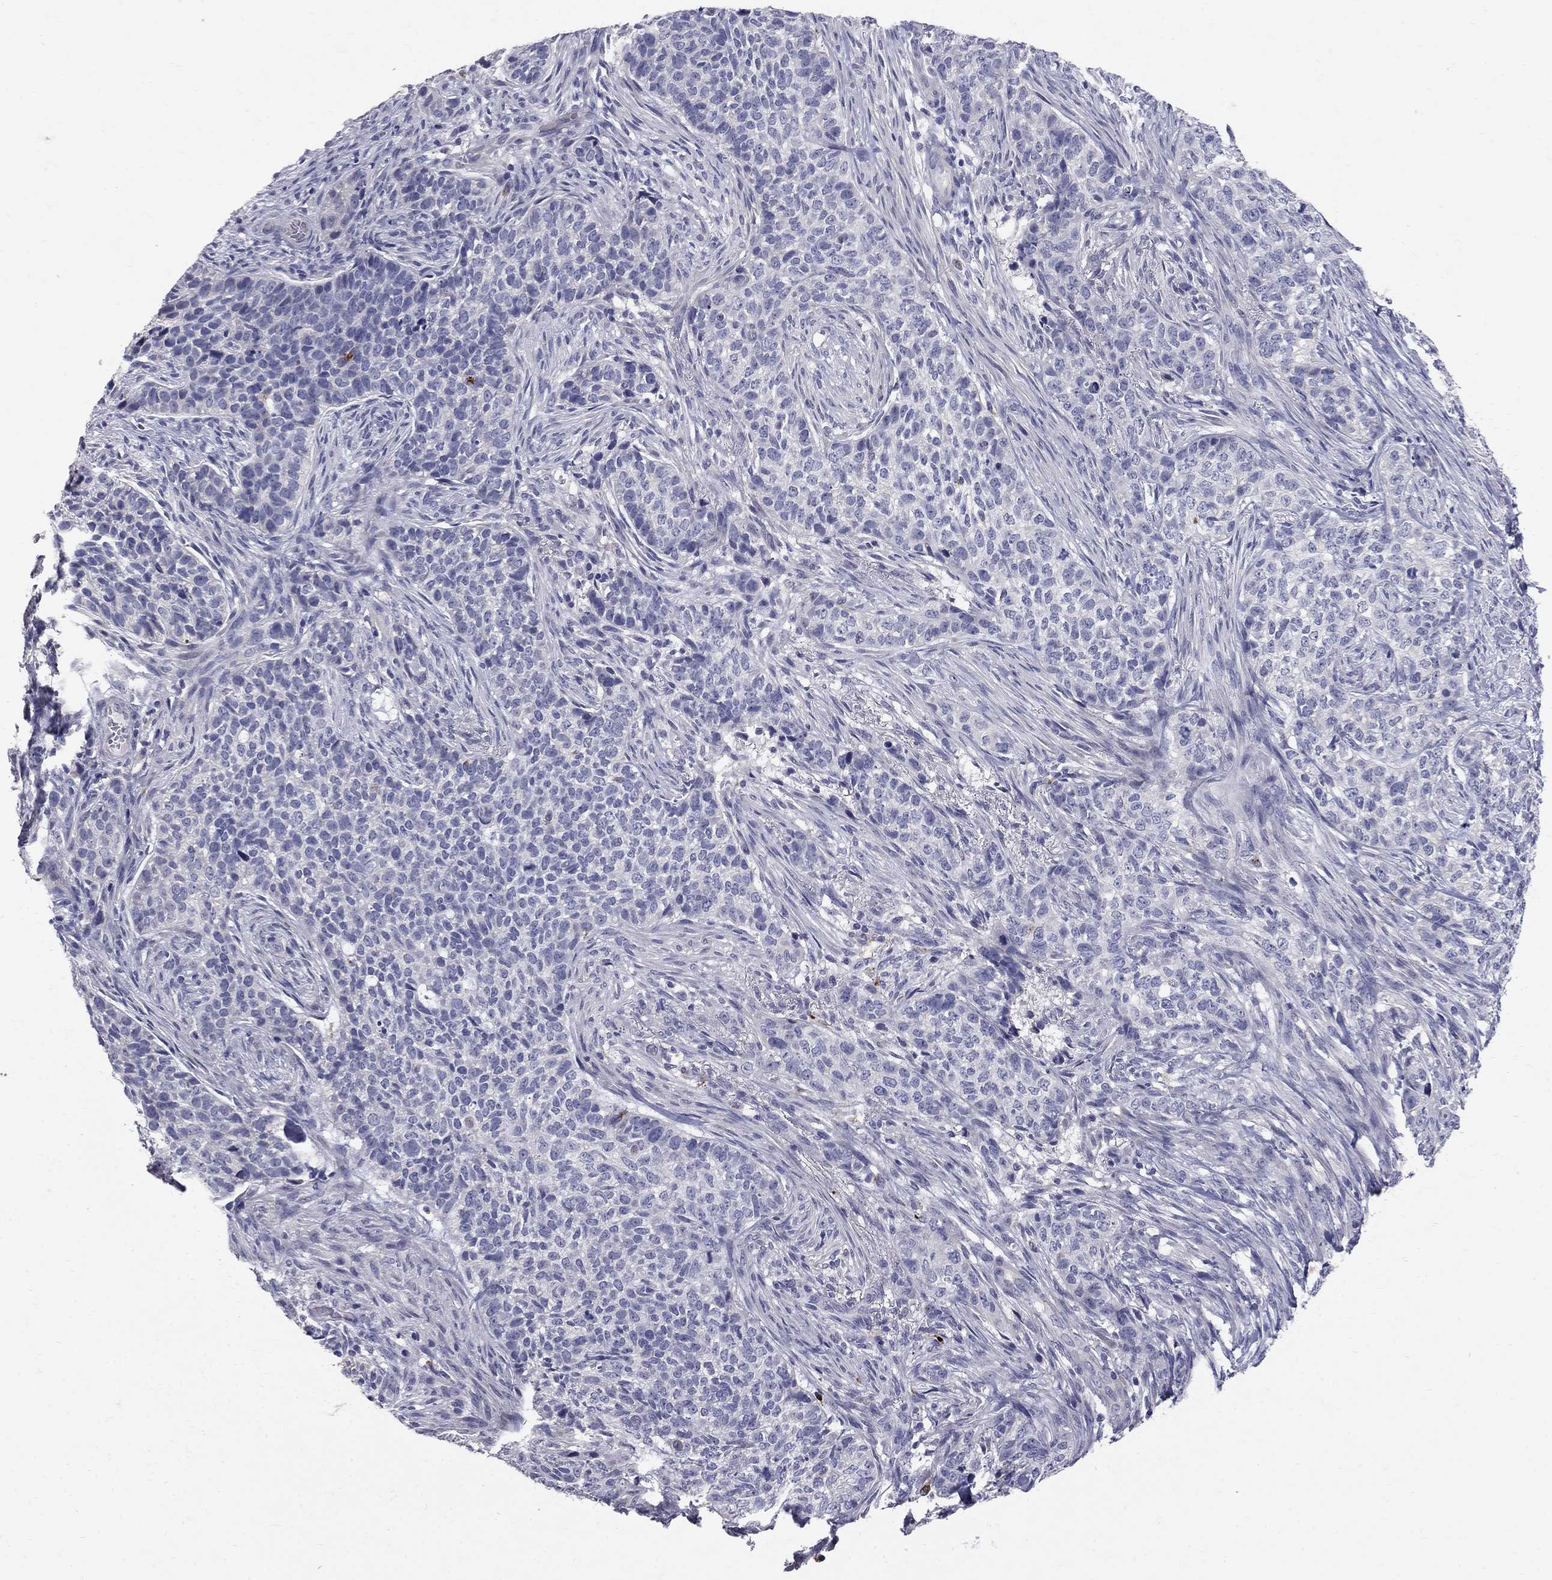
{"staining": {"intensity": "negative", "quantity": "none", "location": "none"}, "tissue": "skin cancer", "cell_type": "Tumor cells", "image_type": "cancer", "snomed": [{"axis": "morphology", "description": "Basal cell carcinoma"}, {"axis": "topography", "description": "Skin"}], "caption": "An immunohistochemistry (IHC) micrograph of skin basal cell carcinoma is shown. There is no staining in tumor cells of skin basal cell carcinoma. (DAB immunohistochemistry (IHC) with hematoxylin counter stain).", "gene": "TP53TG5", "patient": {"sex": "female", "age": 69}}